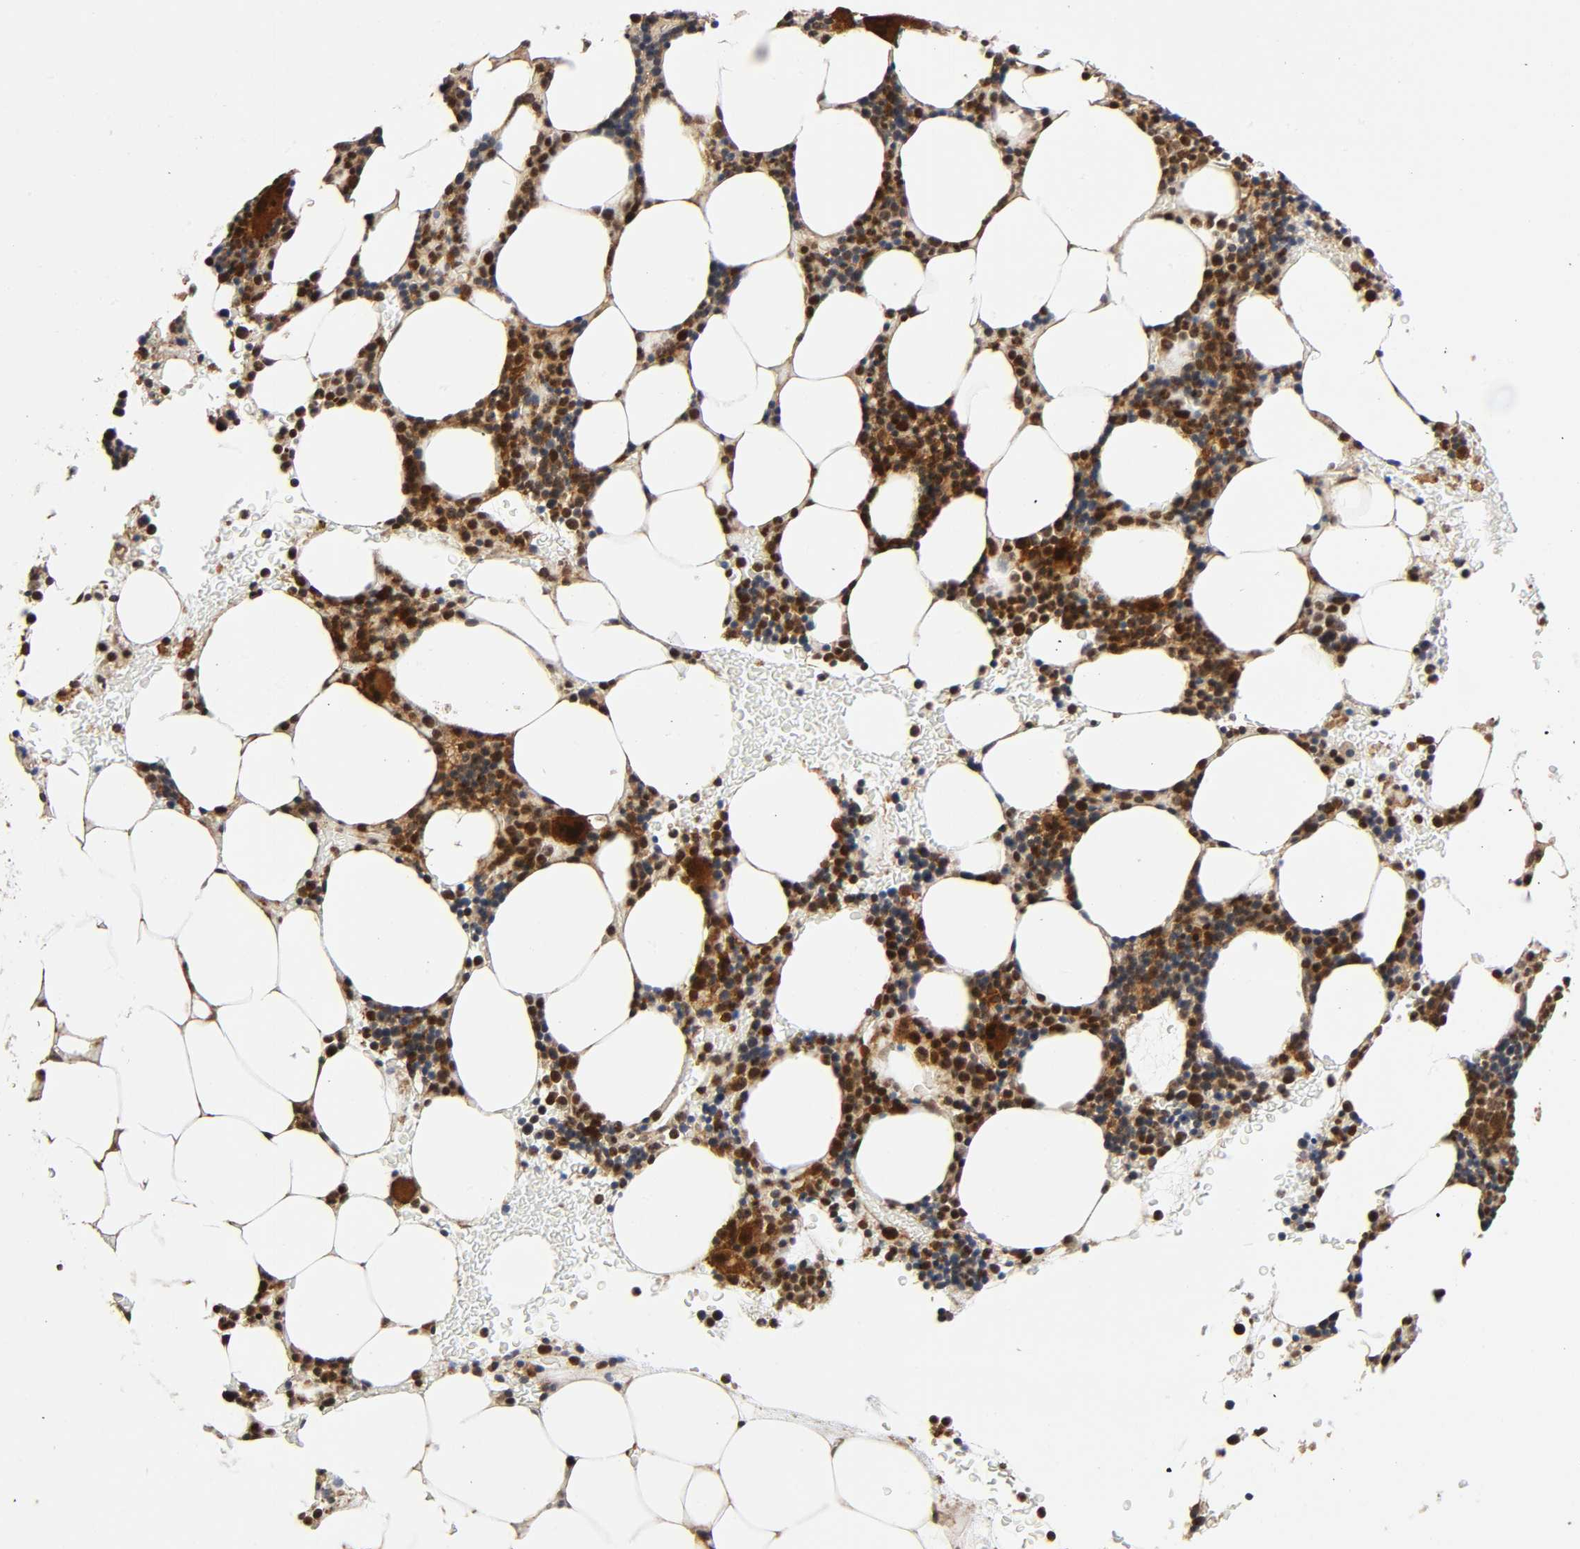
{"staining": {"intensity": "moderate", "quantity": ">75%", "location": "cytoplasmic/membranous,nuclear"}, "tissue": "bone marrow", "cell_type": "Hematopoietic cells", "image_type": "normal", "snomed": [{"axis": "morphology", "description": "Normal tissue, NOS"}, {"axis": "topography", "description": "Bone marrow"}], "caption": "Protein expression analysis of normal bone marrow exhibits moderate cytoplasmic/membranous,nuclear expression in about >75% of hematopoietic cells.", "gene": "CASP9", "patient": {"sex": "male", "age": 78}}